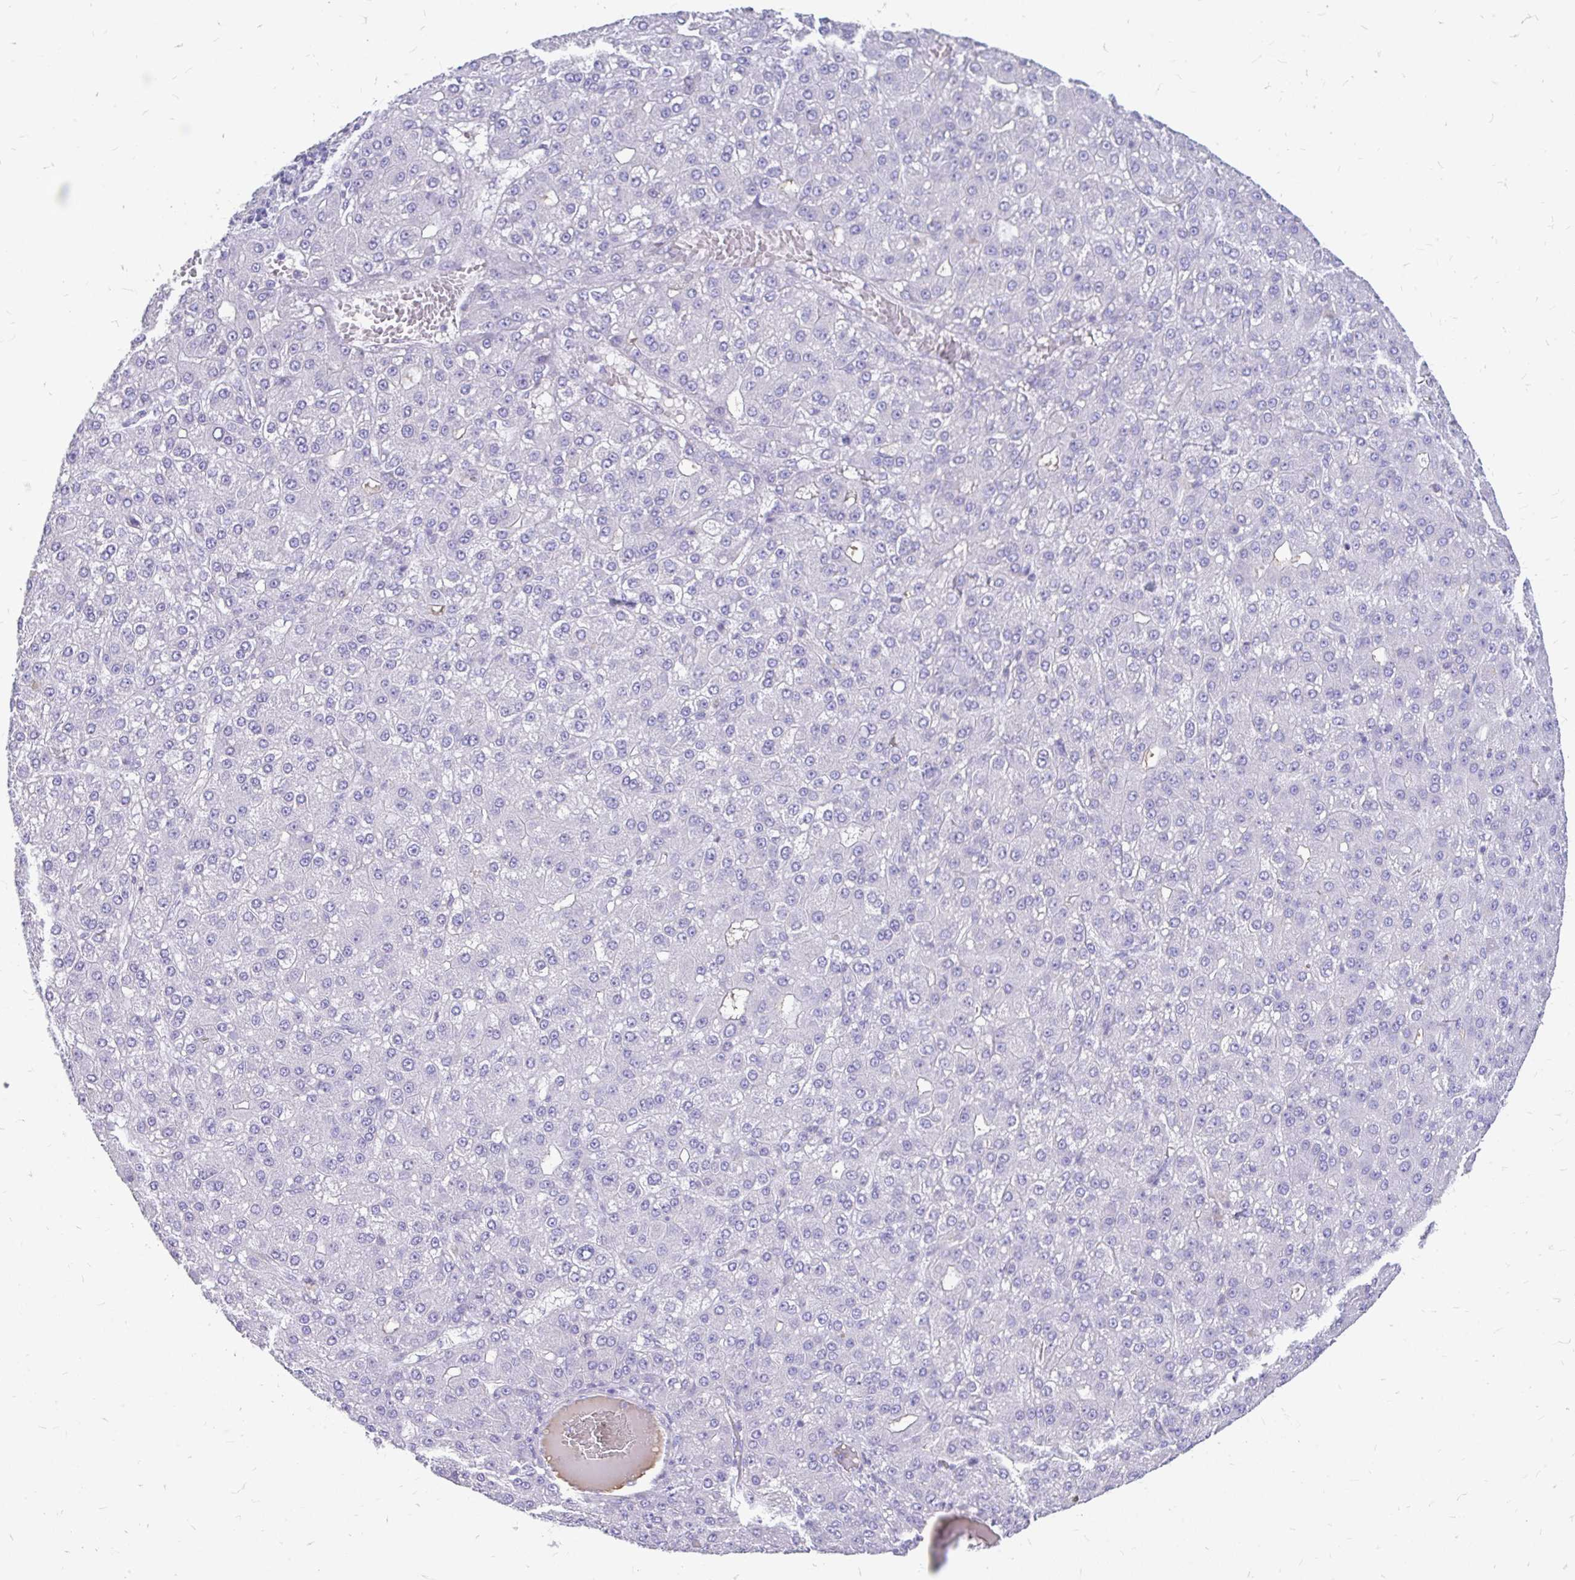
{"staining": {"intensity": "negative", "quantity": "none", "location": "none"}, "tissue": "liver cancer", "cell_type": "Tumor cells", "image_type": "cancer", "snomed": [{"axis": "morphology", "description": "Carcinoma, Hepatocellular, NOS"}, {"axis": "topography", "description": "Liver"}], "caption": "Human hepatocellular carcinoma (liver) stained for a protein using immunohistochemistry (IHC) displays no positivity in tumor cells.", "gene": "MAP1LC3A", "patient": {"sex": "male", "age": 67}}